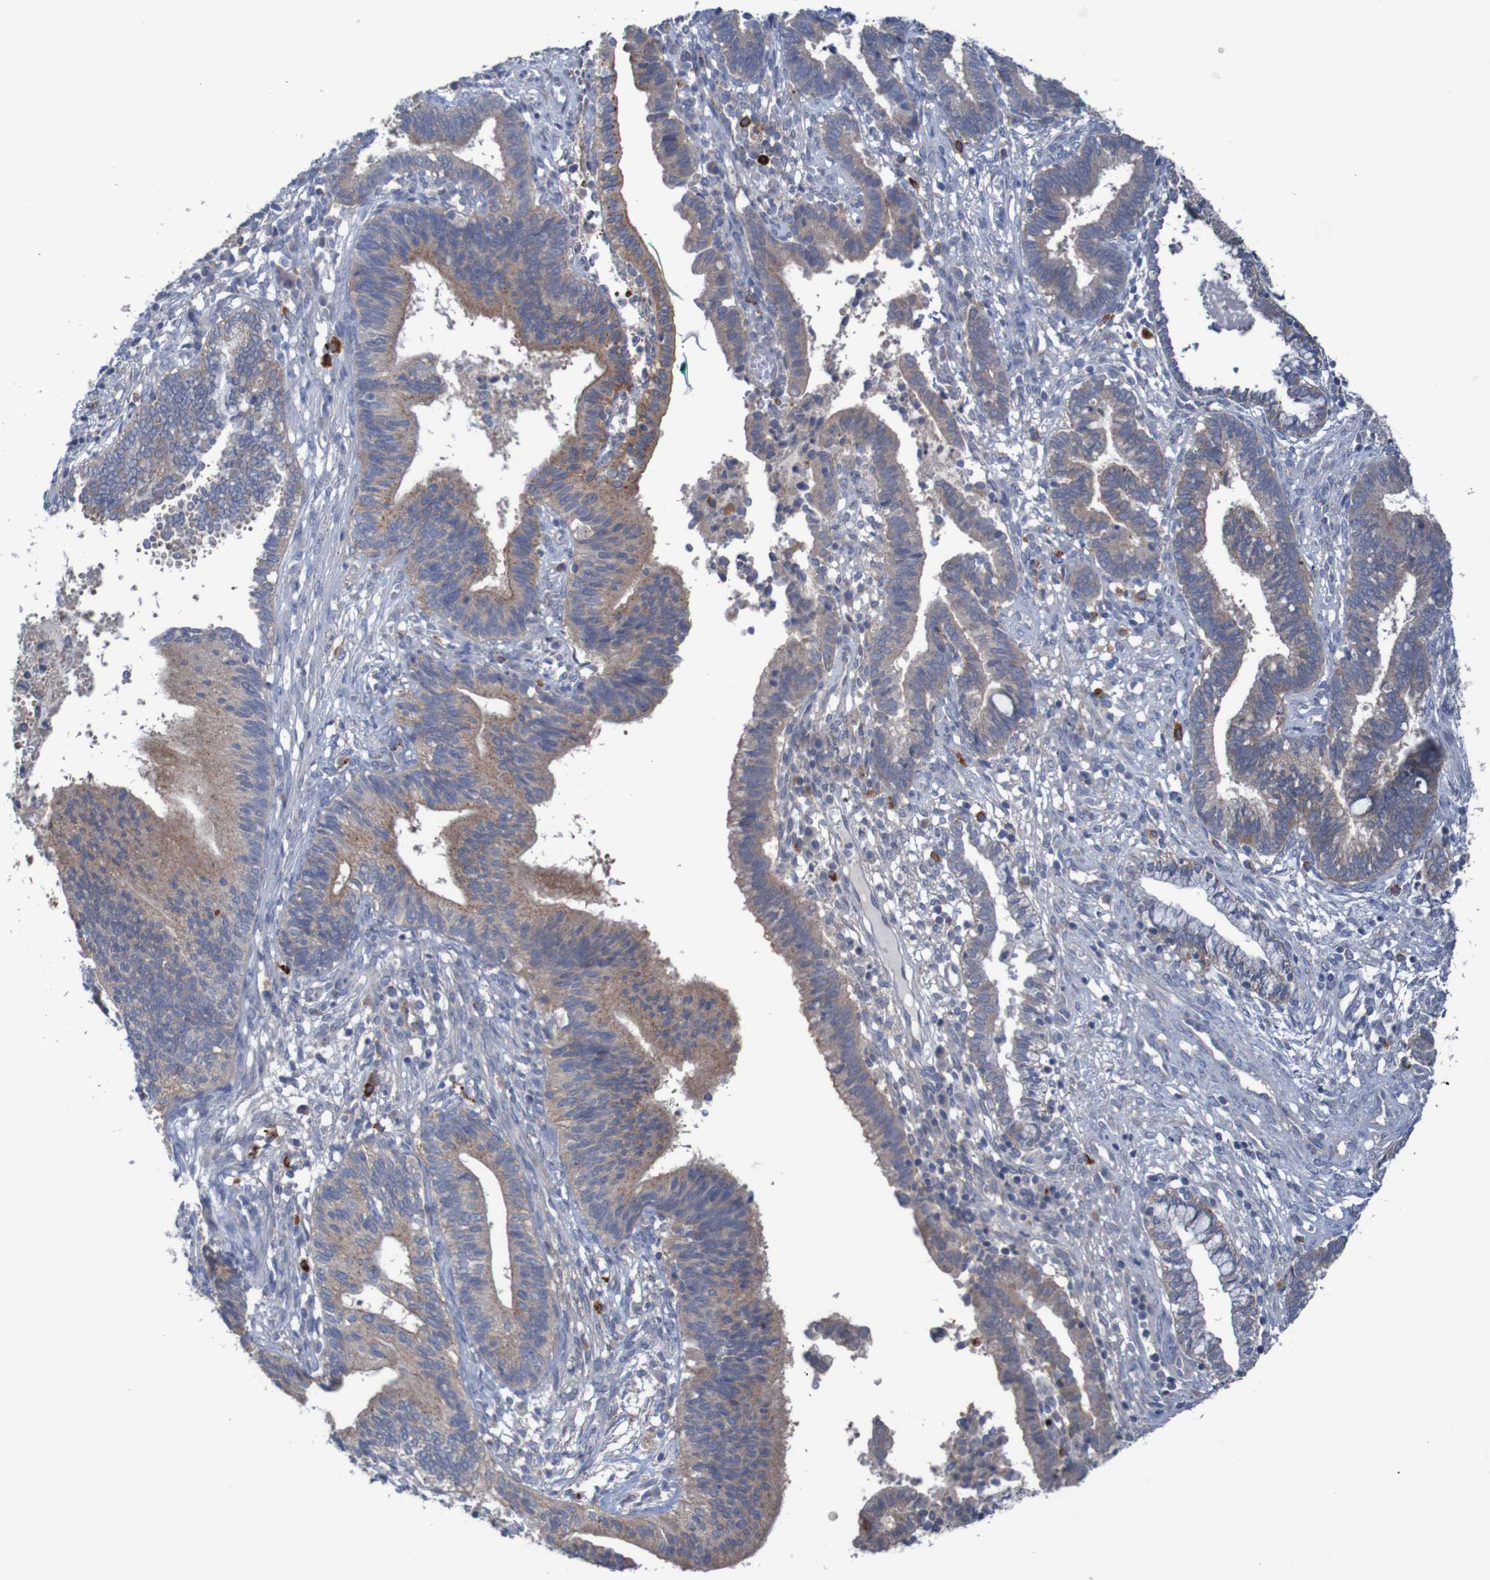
{"staining": {"intensity": "moderate", "quantity": ">75%", "location": "cytoplasmic/membranous"}, "tissue": "cervical cancer", "cell_type": "Tumor cells", "image_type": "cancer", "snomed": [{"axis": "morphology", "description": "Adenocarcinoma, NOS"}, {"axis": "topography", "description": "Cervix"}], "caption": "A brown stain highlights moderate cytoplasmic/membranous positivity of a protein in human adenocarcinoma (cervical) tumor cells.", "gene": "ANGPT4", "patient": {"sex": "female", "age": 44}}